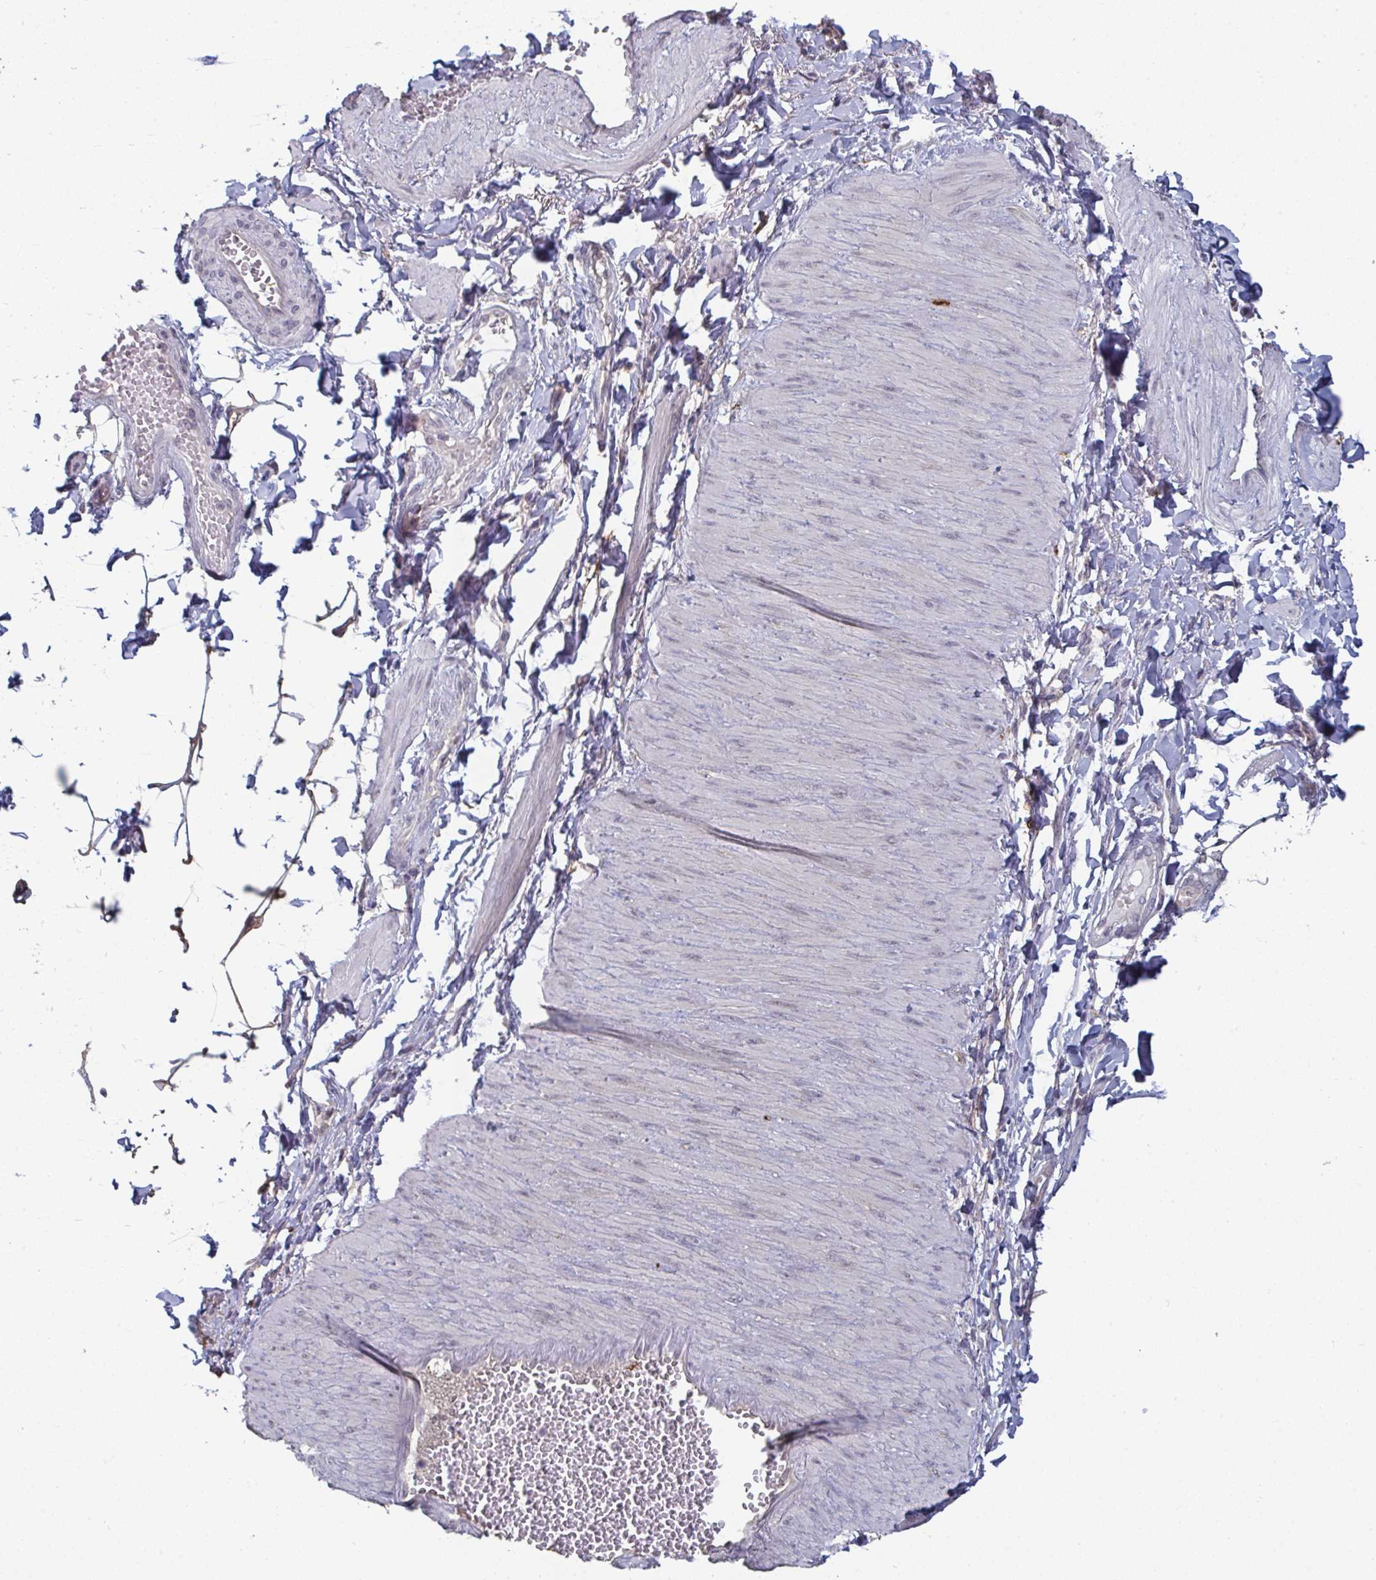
{"staining": {"intensity": "negative", "quantity": "none", "location": "none"}, "tissue": "soft tissue", "cell_type": "Fibroblasts", "image_type": "normal", "snomed": [{"axis": "morphology", "description": "Normal tissue, NOS"}, {"axis": "topography", "description": "Epididymis"}, {"axis": "topography", "description": "Peripheral nerve tissue"}], "caption": "Fibroblasts show no significant protein staining in benign soft tissue. Nuclei are stained in blue.", "gene": "LIX1", "patient": {"sex": "male", "age": 32}}